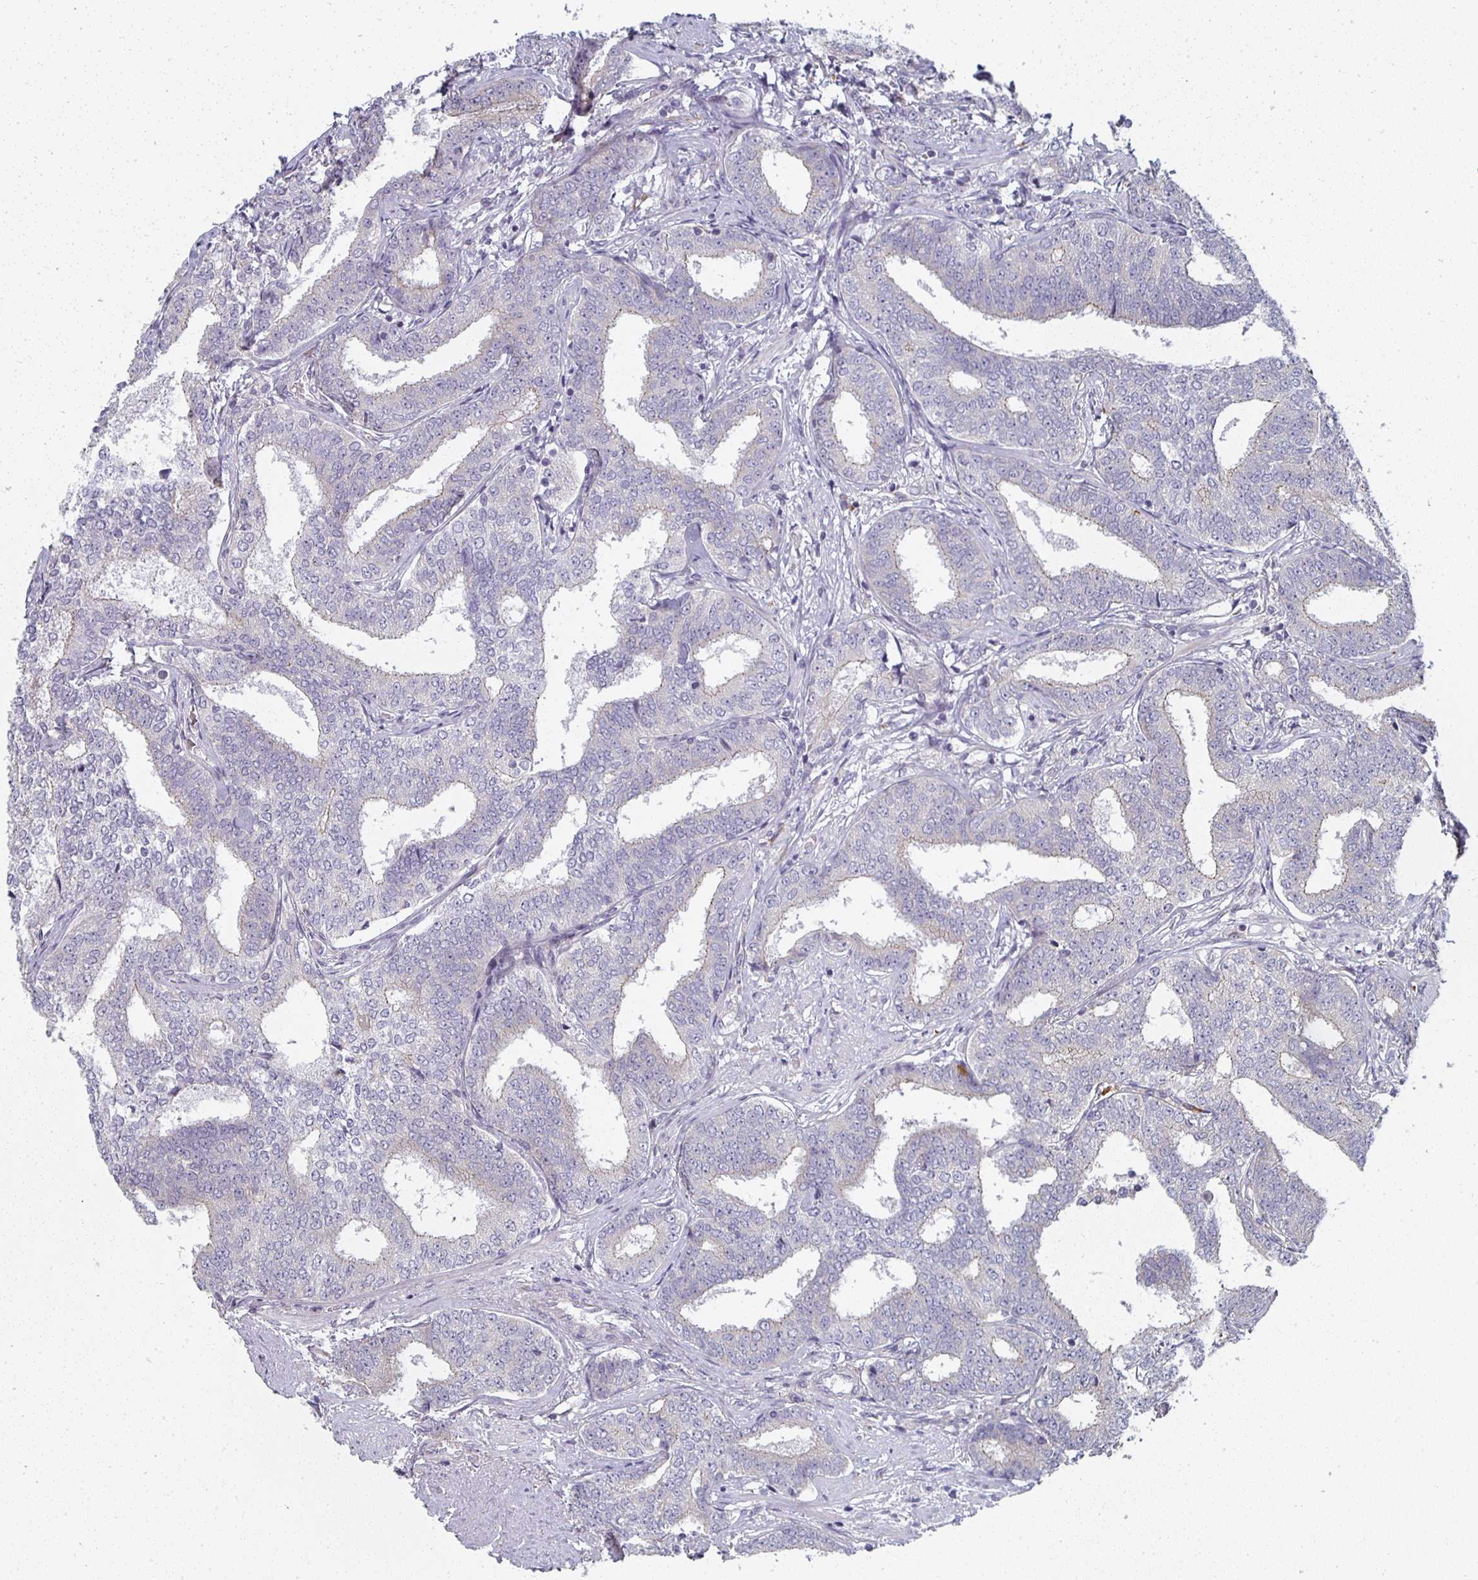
{"staining": {"intensity": "negative", "quantity": "none", "location": "none"}, "tissue": "prostate cancer", "cell_type": "Tumor cells", "image_type": "cancer", "snomed": [{"axis": "morphology", "description": "Adenocarcinoma, High grade"}, {"axis": "topography", "description": "Prostate"}], "caption": "Protein analysis of prostate cancer exhibits no significant expression in tumor cells.", "gene": "CTHRC1", "patient": {"sex": "male", "age": 72}}